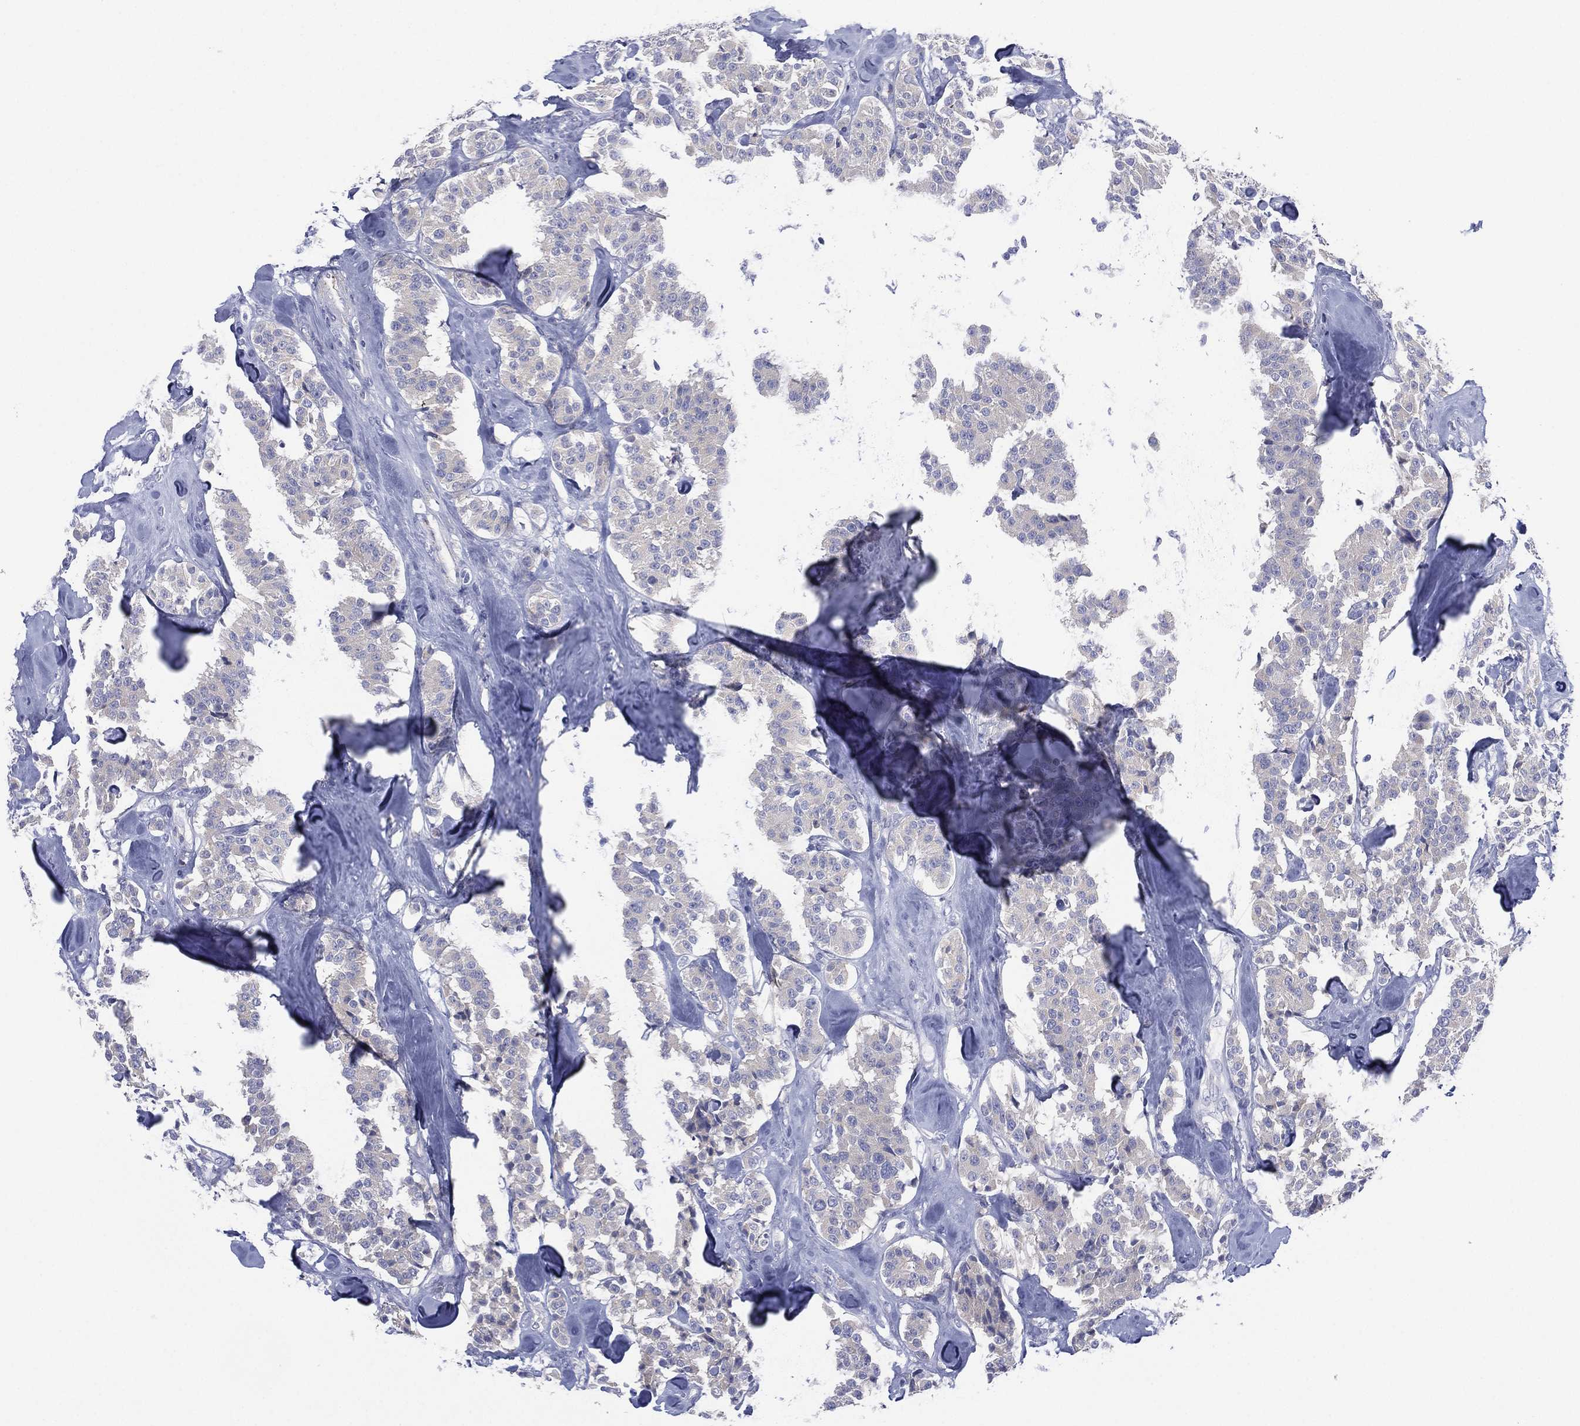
{"staining": {"intensity": "negative", "quantity": "none", "location": "none"}, "tissue": "carcinoid", "cell_type": "Tumor cells", "image_type": "cancer", "snomed": [{"axis": "morphology", "description": "Carcinoid, malignant, NOS"}, {"axis": "topography", "description": "Pancreas"}], "caption": "The immunohistochemistry (IHC) histopathology image has no significant staining in tumor cells of carcinoid (malignant) tissue.", "gene": "CYP2D6", "patient": {"sex": "male", "age": 41}}